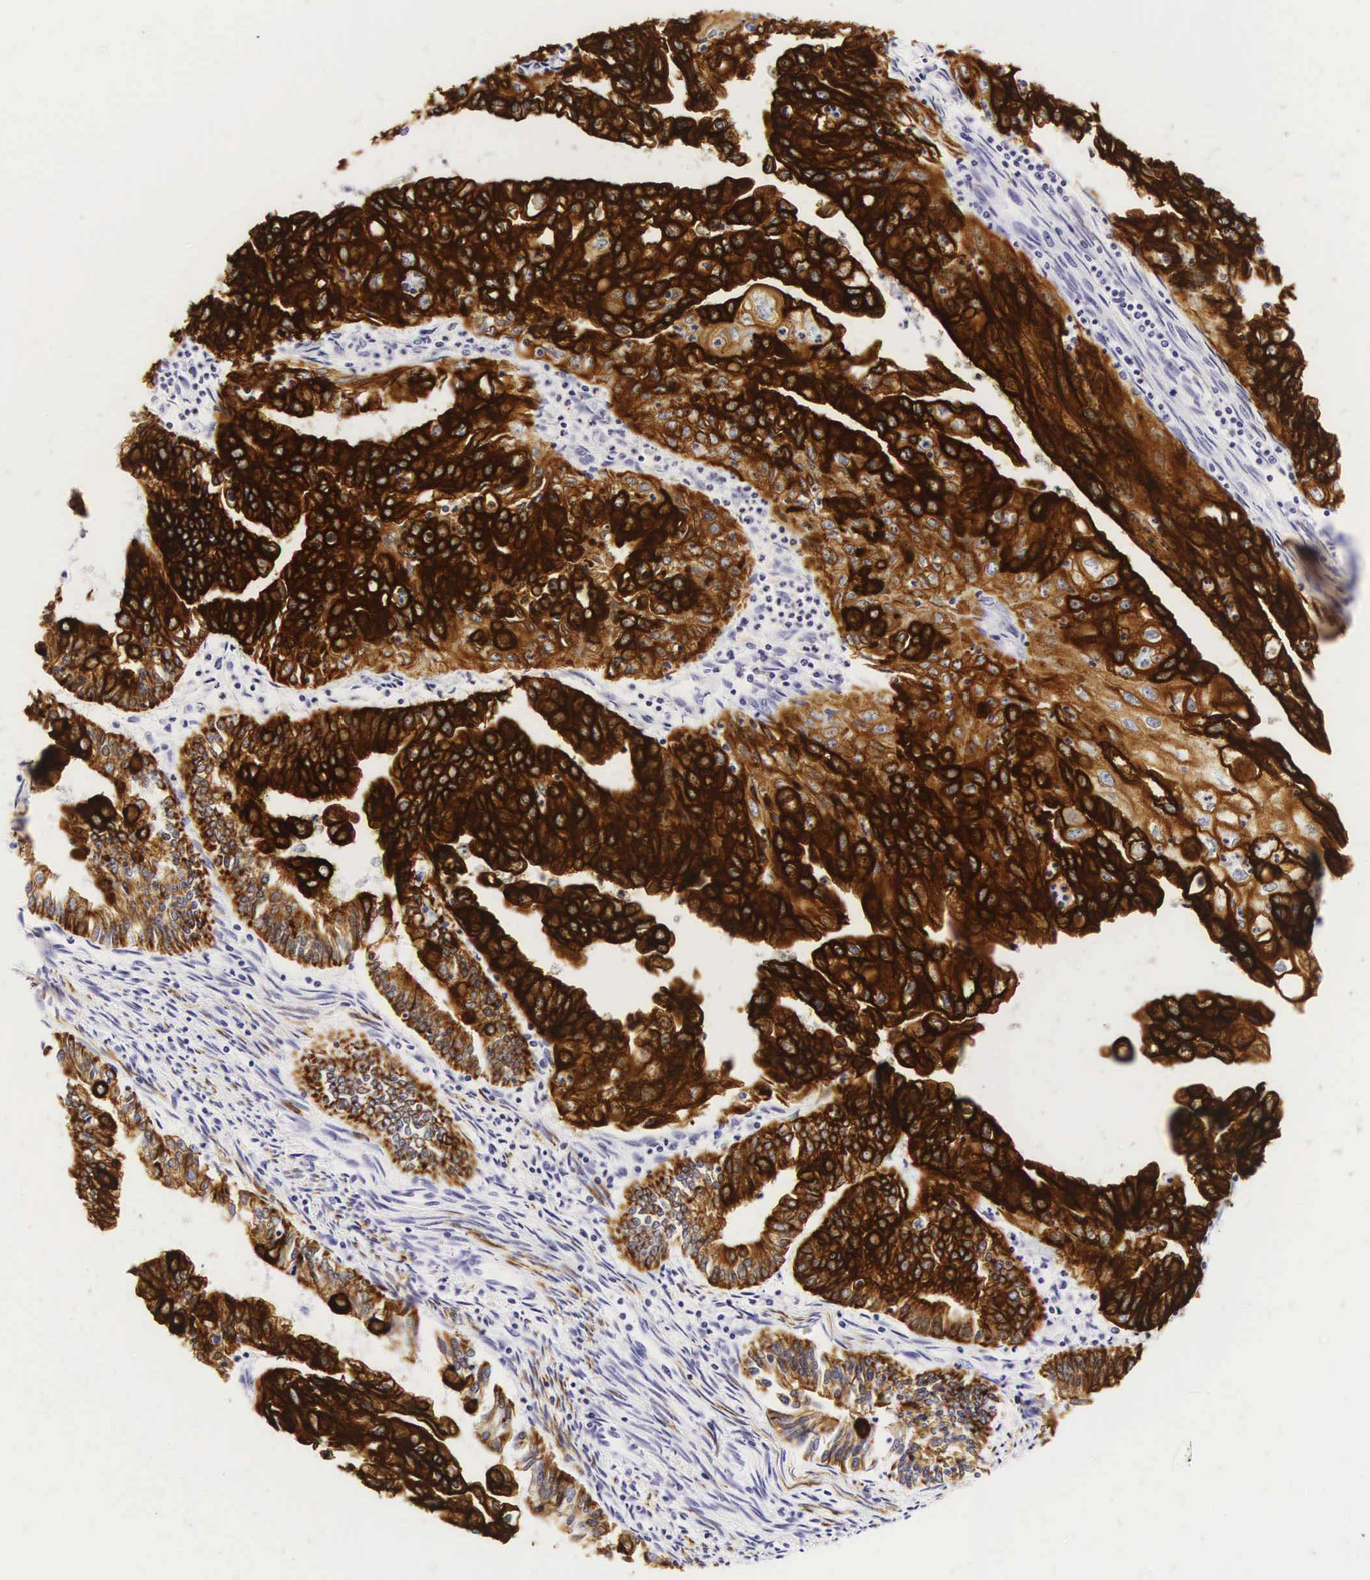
{"staining": {"intensity": "strong", "quantity": ">75%", "location": "cytoplasmic/membranous"}, "tissue": "endometrial cancer", "cell_type": "Tumor cells", "image_type": "cancer", "snomed": [{"axis": "morphology", "description": "Adenocarcinoma, NOS"}, {"axis": "topography", "description": "Endometrium"}], "caption": "Brown immunohistochemical staining in human endometrial cancer reveals strong cytoplasmic/membranous expression in about >75% of tumor cells.", "gene": "KRT18", "patient": {"sex": "female", "age": 75}}